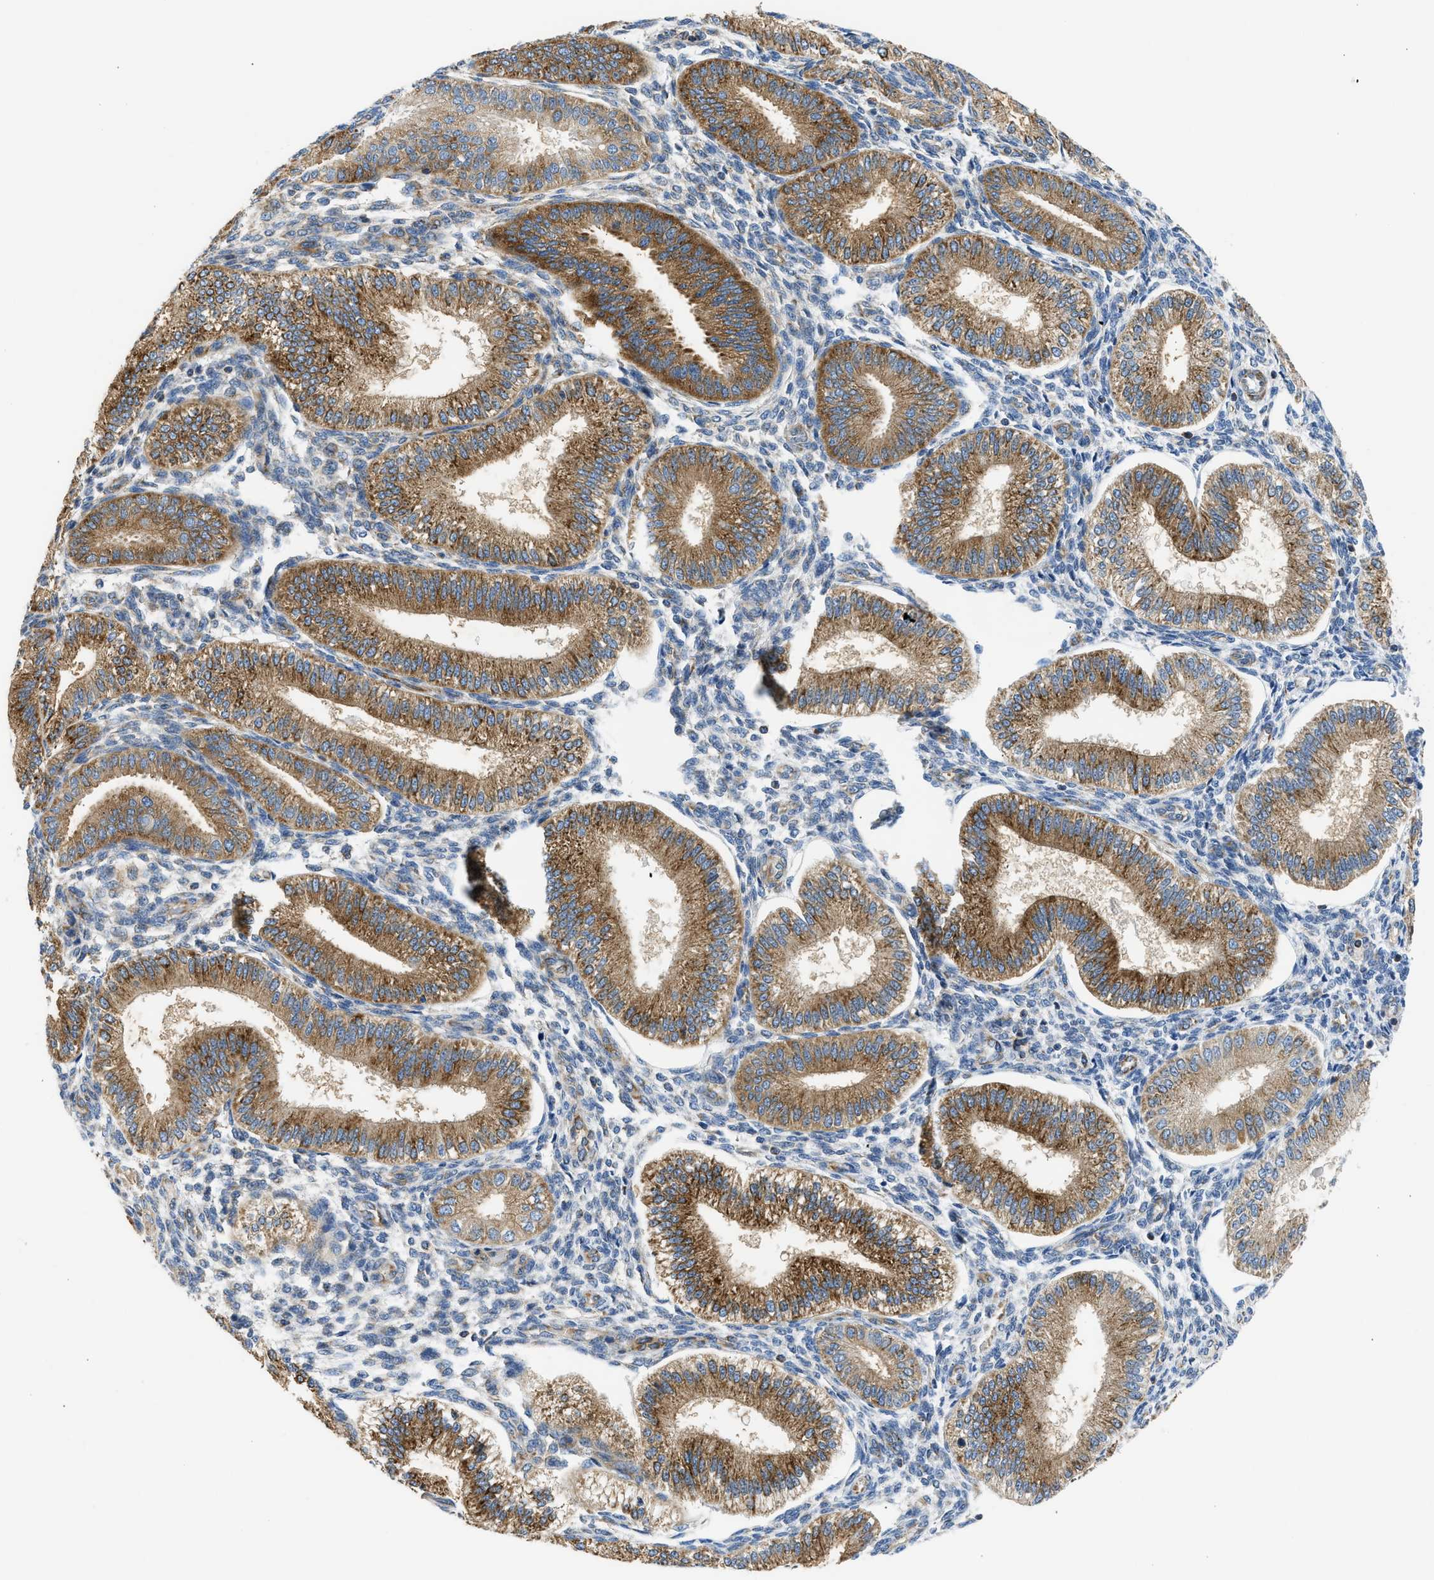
{"staining": {"intensity": "weak", "quantity": "25%-75%", "location": "cytoplasmic/membranous"}, "tissue": "endometrium", "cell_type": "Cells in endometrial stroma", "image_type": "normal", "snomed": [{"axis": "morphology", "description": "Normal tissue, NOS"}, {"axis": "topography", "description": "Endometrium"}], "caption": "This is a photomicrograph of immunohistochemistry staining of benign endometrium, which shows weak staining in the cytoplasmic/membranous of cells in endometrial stroma.", "gene": "CAMKK2", "patient": {"sex": "female", "age": 39}}